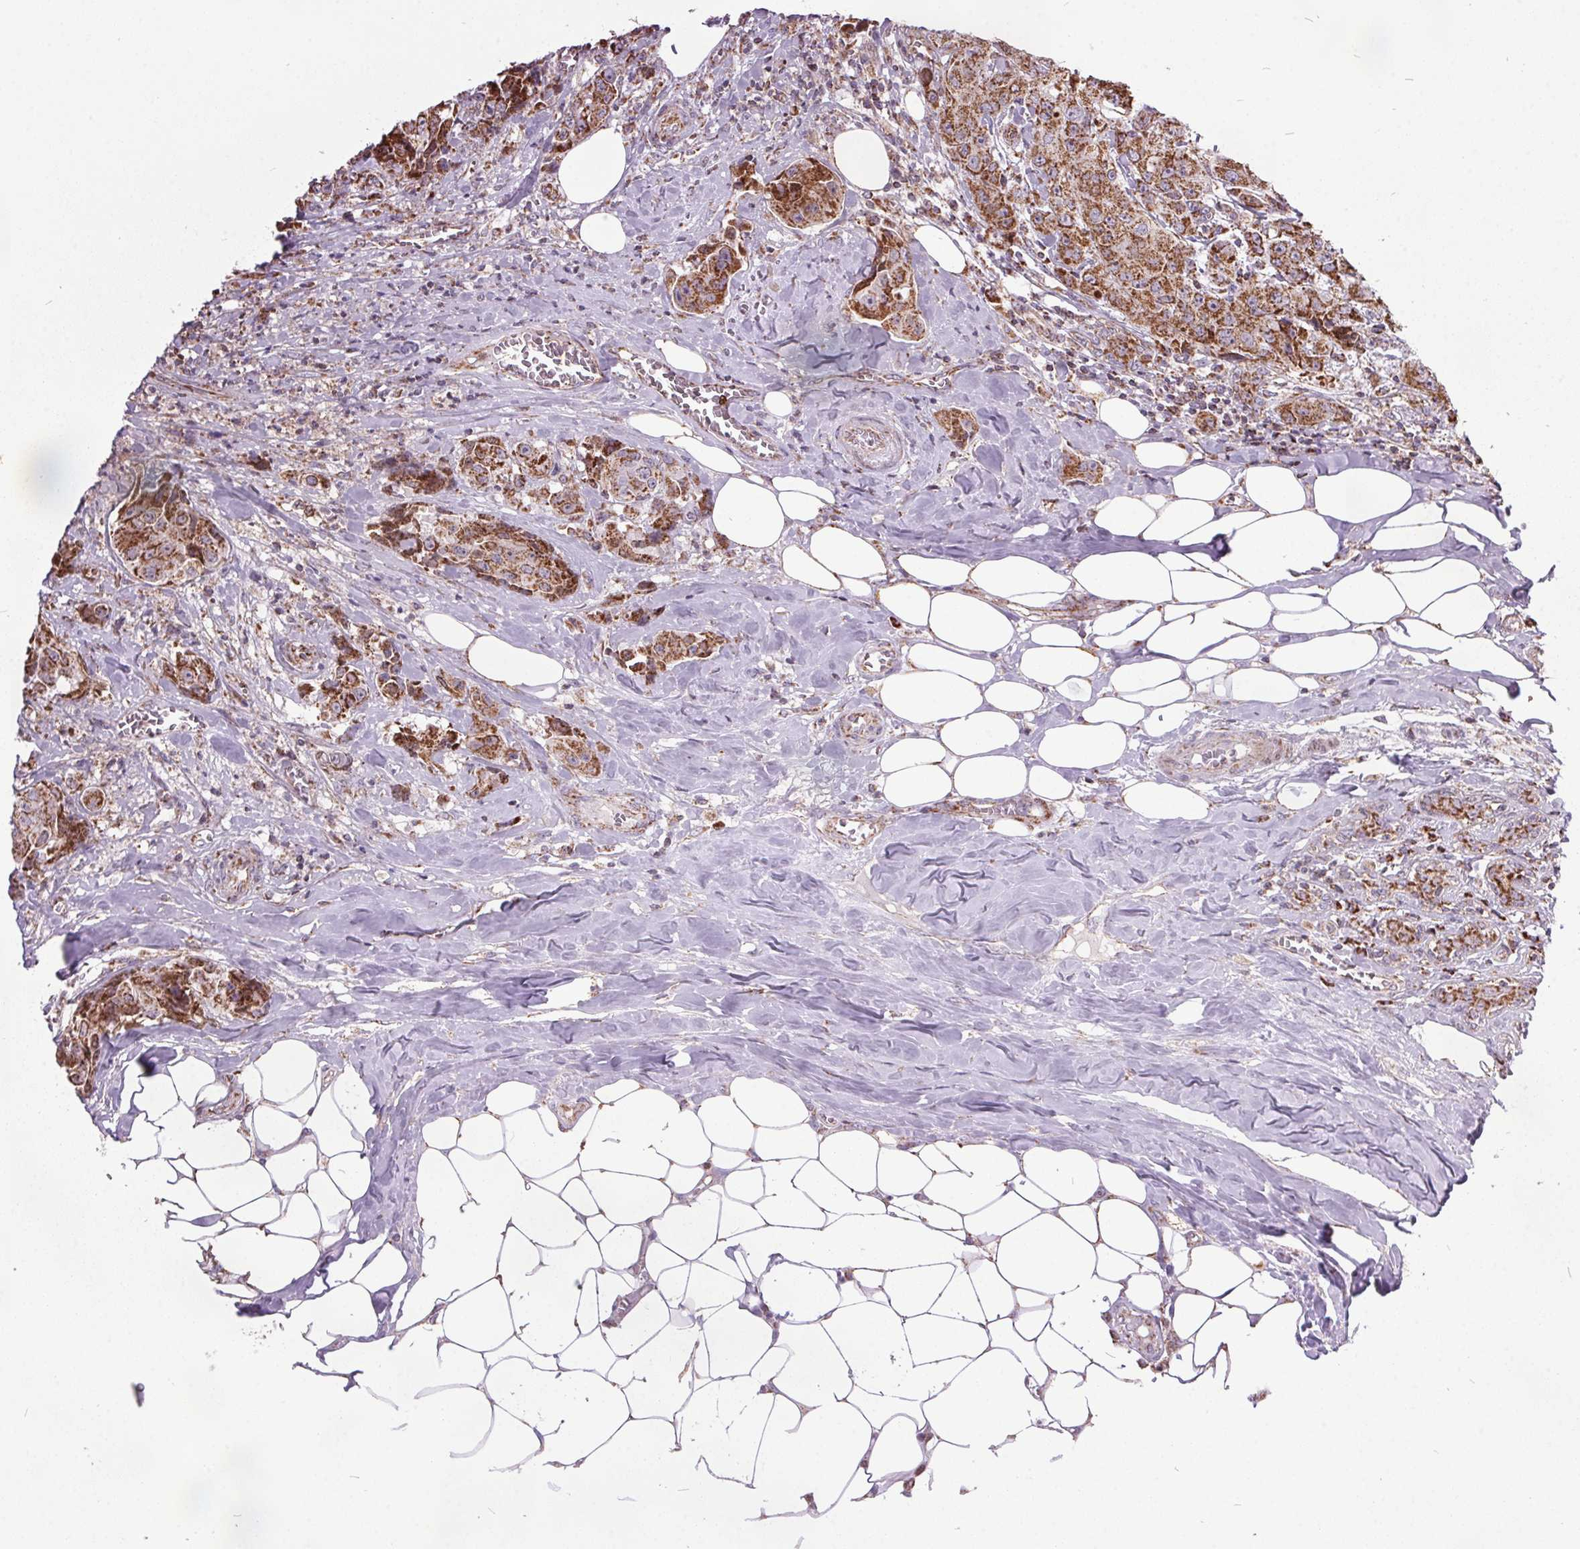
{"staining": {"intensity": "moderate", "quantity": ">75%", "location": "cytoplasmic/membranous"}, "tissue": "breast cancer", "cell_type": "Tumor cells", "image_type": "cancer", "snomed": [{"axis": "morphology", "description": "Normal tissue, NOS"}, {"axis": "morphology", "description": "Duct carcinoma"}, {"axis": "topography", "description": "Breast"}], "caption": "Immunohistochemical staining of breast cancer (infiltrating ductal carcinoma) shows moderate cytoplasmic/membranous protein staining in about >75% of tumor cells.", "gene": "NDUFS6", "patient": {"sex": "female", "age": 43}}